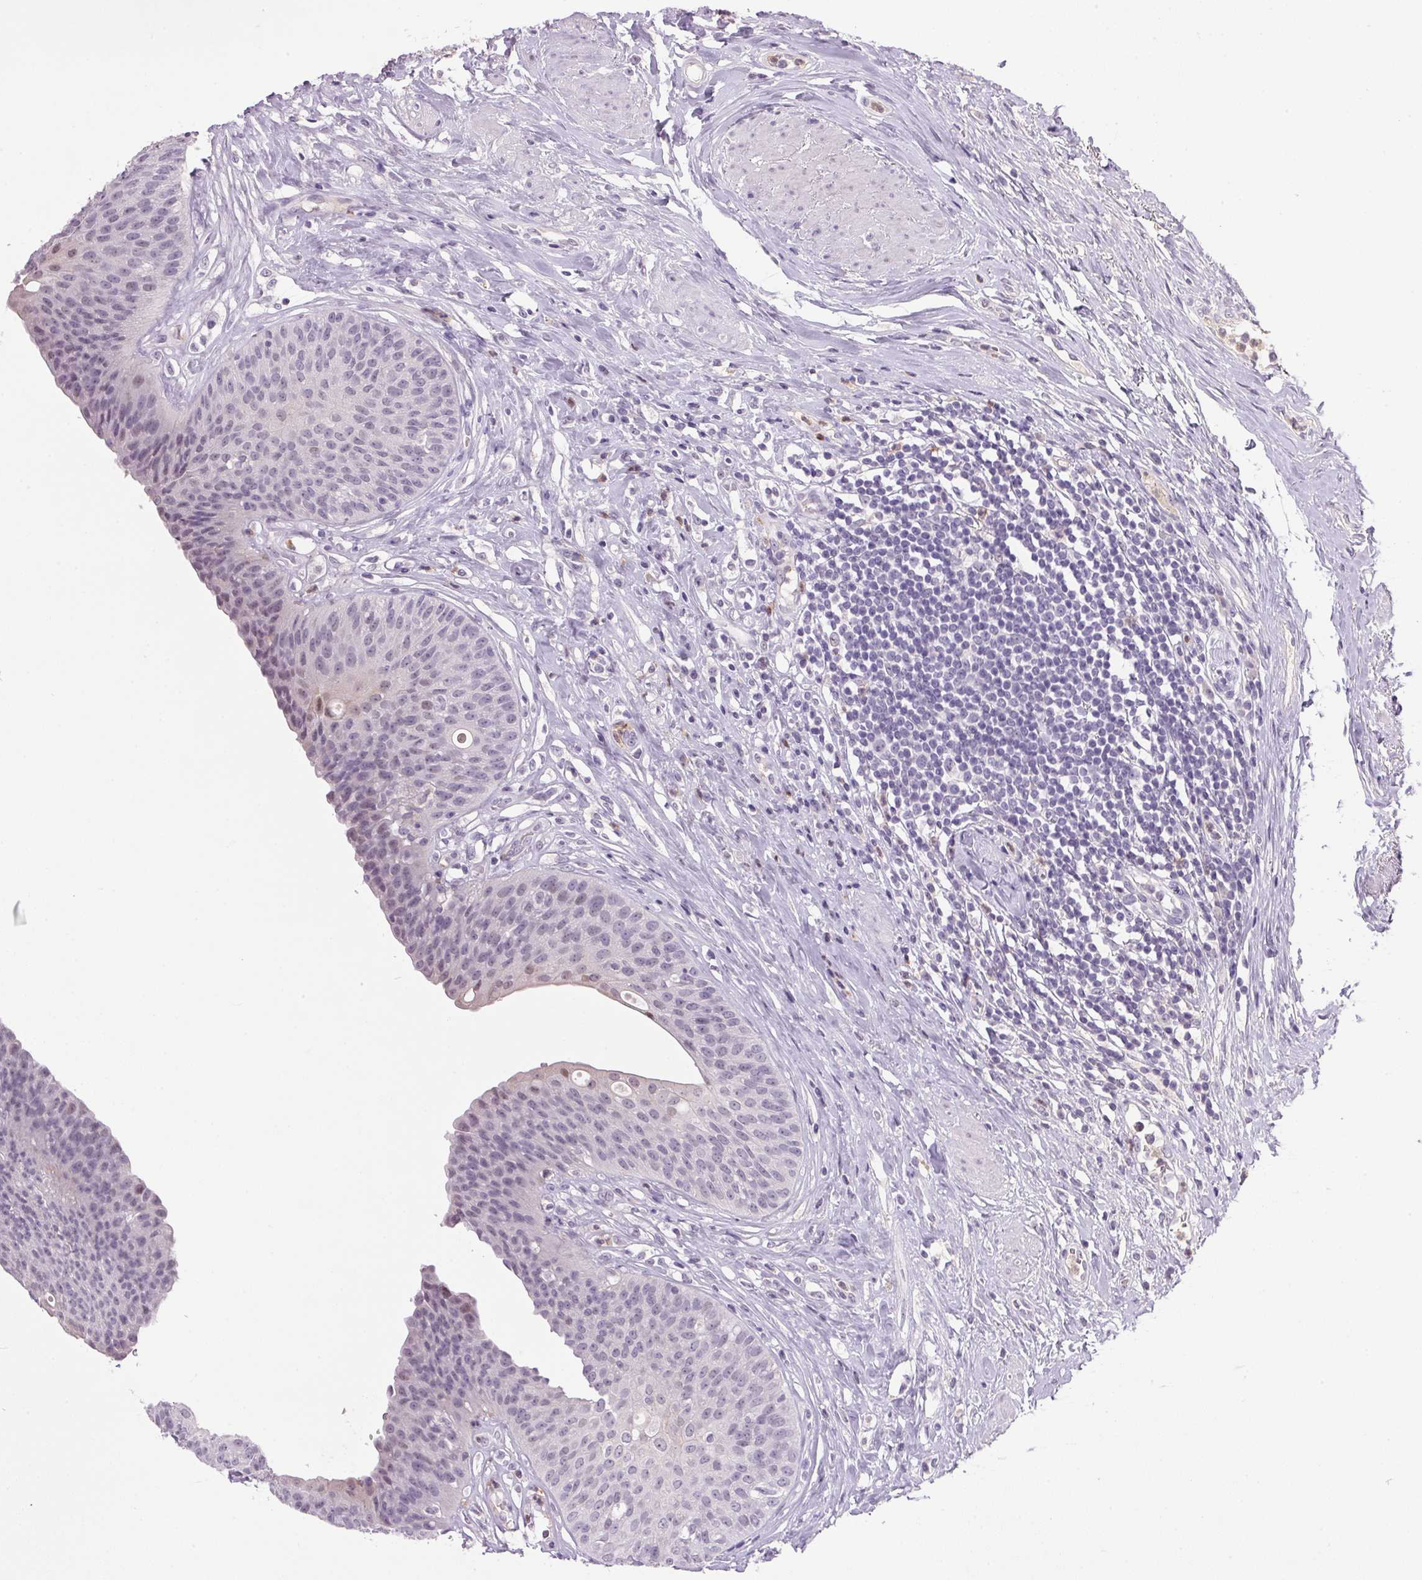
{"staining": {"intensity": "negative", "quantity": "none", "location": "none"}, "tissue": "urinary bladder", "cell_type": "Urothelial cells", "image_type": "normal", "snomed": [{"axis": "morphology", "description": "Normal tissue, NOS"}, {"axis": "topography", "description": "Urinary bladder"}], "caption": "Immunohistochemistry of normal human urinary bladder reveals no staining in urothelial cells.", "gene": "TRDN", "patient": {"sex": "female", "age": 56}}